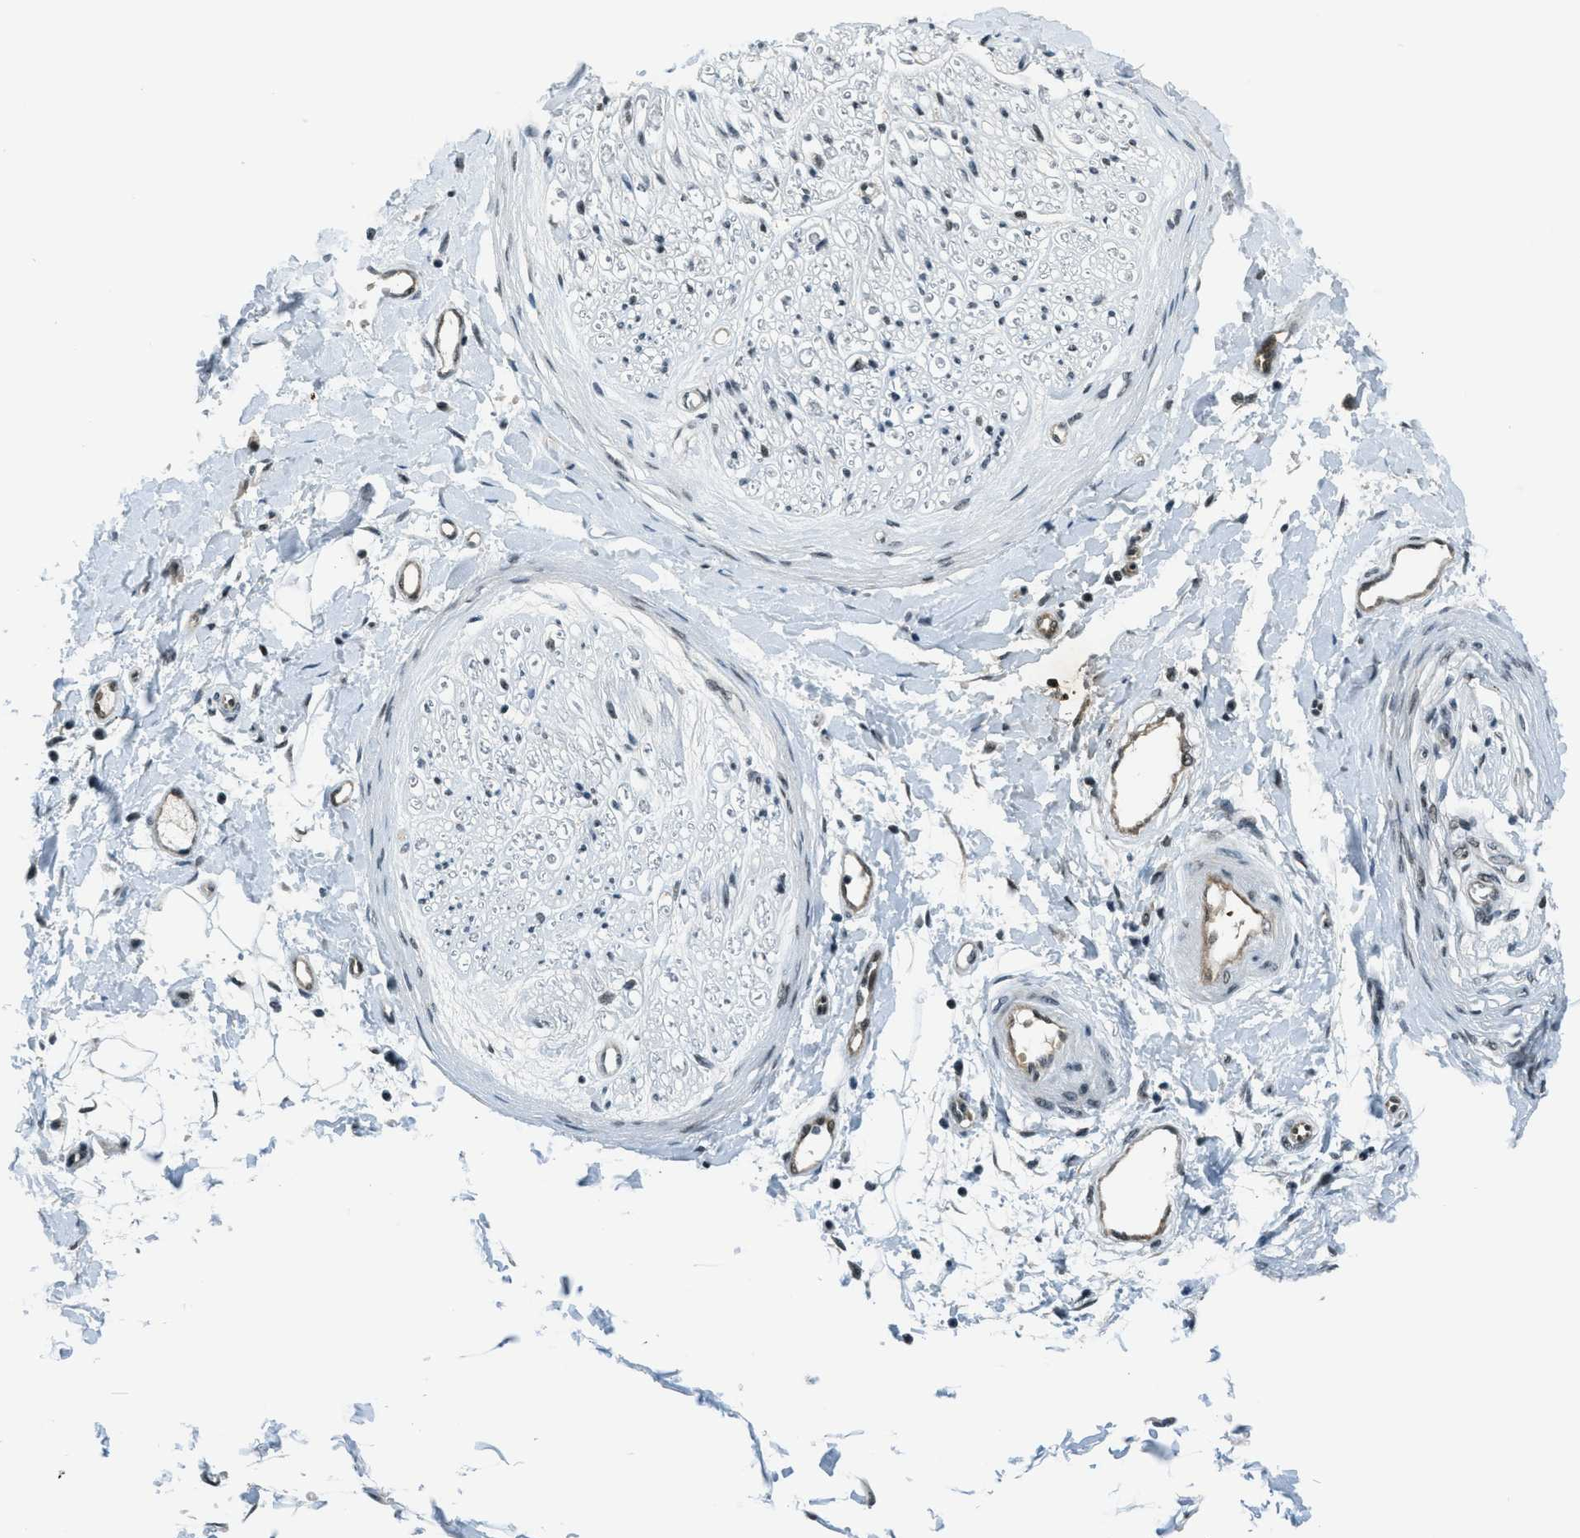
{"staining": {"intensity": "moderate", "quantity": ">75%", "location": "nuclear"}, "tissue": "adipose tissue", "cell_type": "Adipocytes", "image_type": "normal", "snomed": [{"axis": "morphology", "description": "Normal tissue, NOS"}, {"axis": "morphology", "description": "Squamous cell carcinoma, NOS"}, {"axis": "topography", "description": "Skin"}, {"axis": "topography", "description": "Peripheral nerve tissue"}], "caption": "Immunohistochemical staining of unremarkable human adipose tissue reveals medium levels of moderate nuclear staining in approximately >75% of adipocytes.", "gene": "KLF6", "patient": {"sex": "male", "age": 83}}